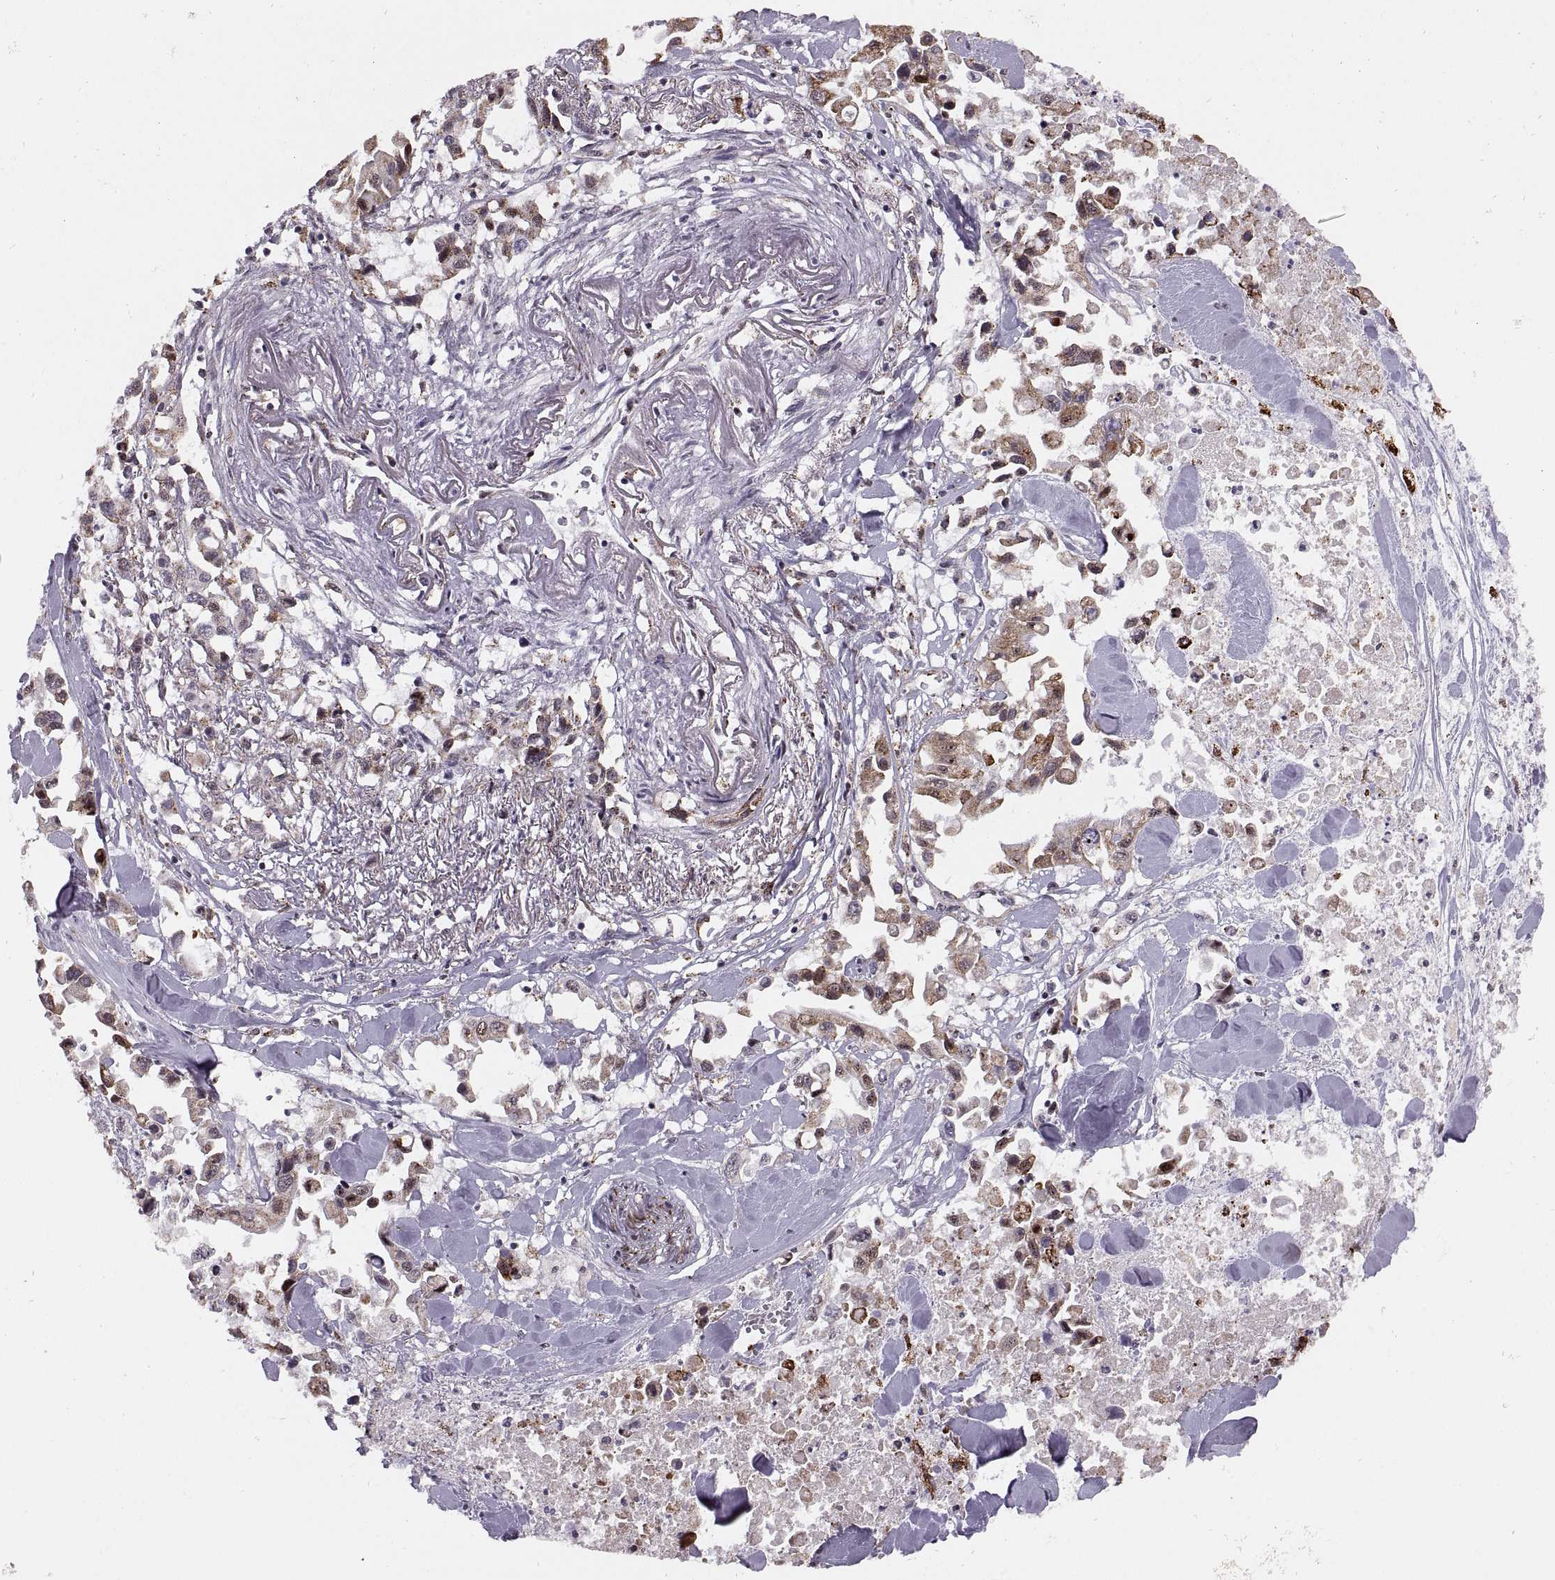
{"staining": {"intensity": "moderate", "quantity": "25%-75%", "location": "cytoplasmic/membranous"}, "tissue": "pancreatic cancer", "cell_type": "Tumor cells", "image_type": "cancer", "snomed": [{"axis": "morphology", "description": "Adenocarcinoma, NOS"}, {"axis": "topography", "description": "Pancreas"}], "caption": "DAB (3,3'-diaminobenzidine) immunohistochemical staining of human pancreatic cancer (adenocarcinoma) exhibits moderate cytoplasmic/membranous protein staining in approximately 25%-75% of tumor cells.", "gene": "ZCCHC17", "patient": {"sex": "female", "age": 83}}